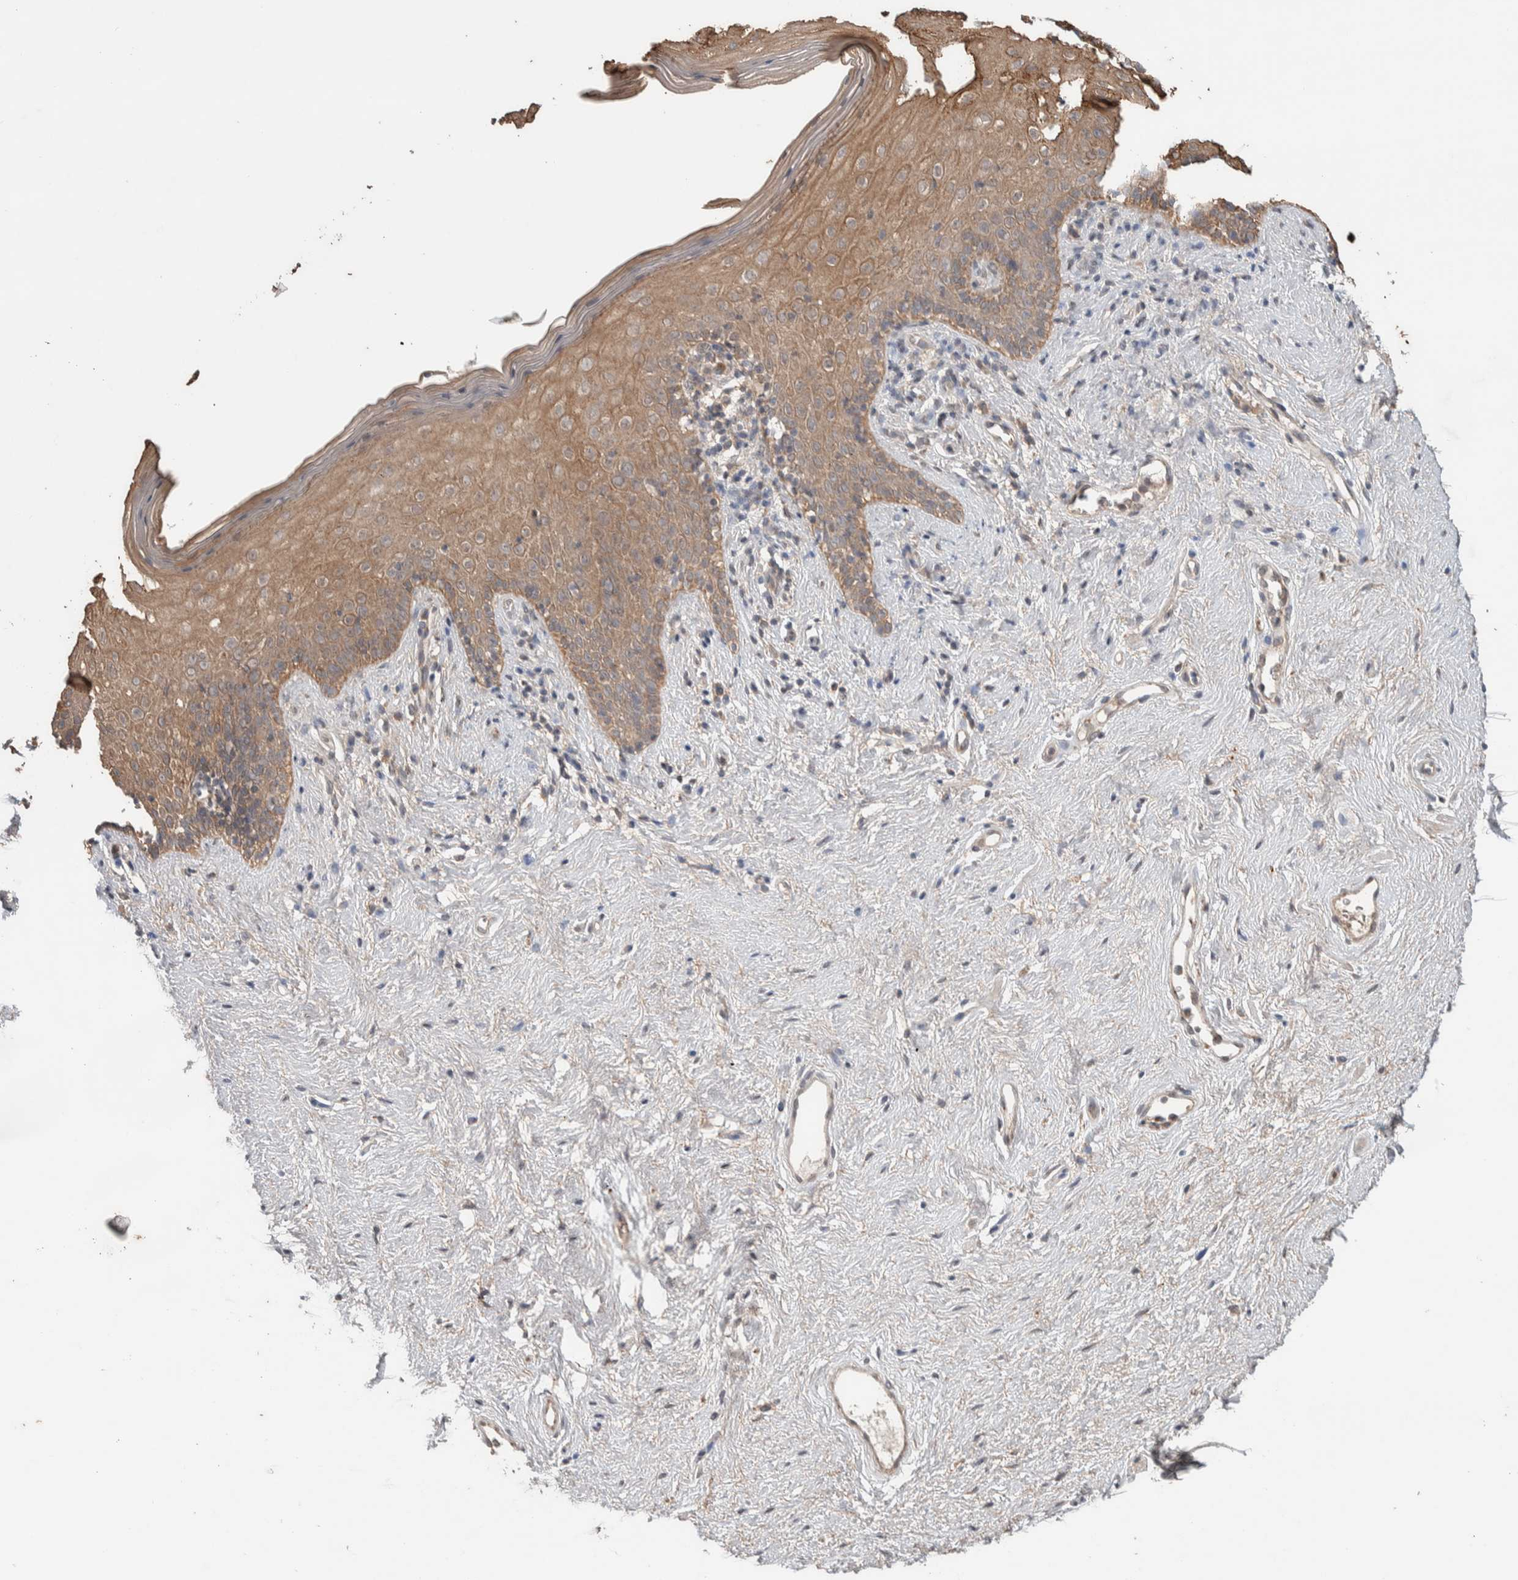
{"staining": {"intensity": "moderate", "quantity": ">75%", "location": "cytoplasmic/membranous"}, "tissue": "vagina", "cell_type": "Squamous epithelial cells", "image_type": "normal", "snomed": [{"axis": "morphology", "description": "Normal tissue, NOS"}, {"axis": "topography", "description": "Vagina"}], "caption": "Immunohistochemistry (IHC) histopathology image of normal vagina: vagina stained using immunohistochemistry (IHC) shows medium levels of moderate protein expression localized specifically in the cytoplasmic/membranous of squamous epithelial cells, appearing as a cytoplasmic/membranous brown color.", "gene": "KCNJ5", "patient": {"sex": "female", "age": 44}}